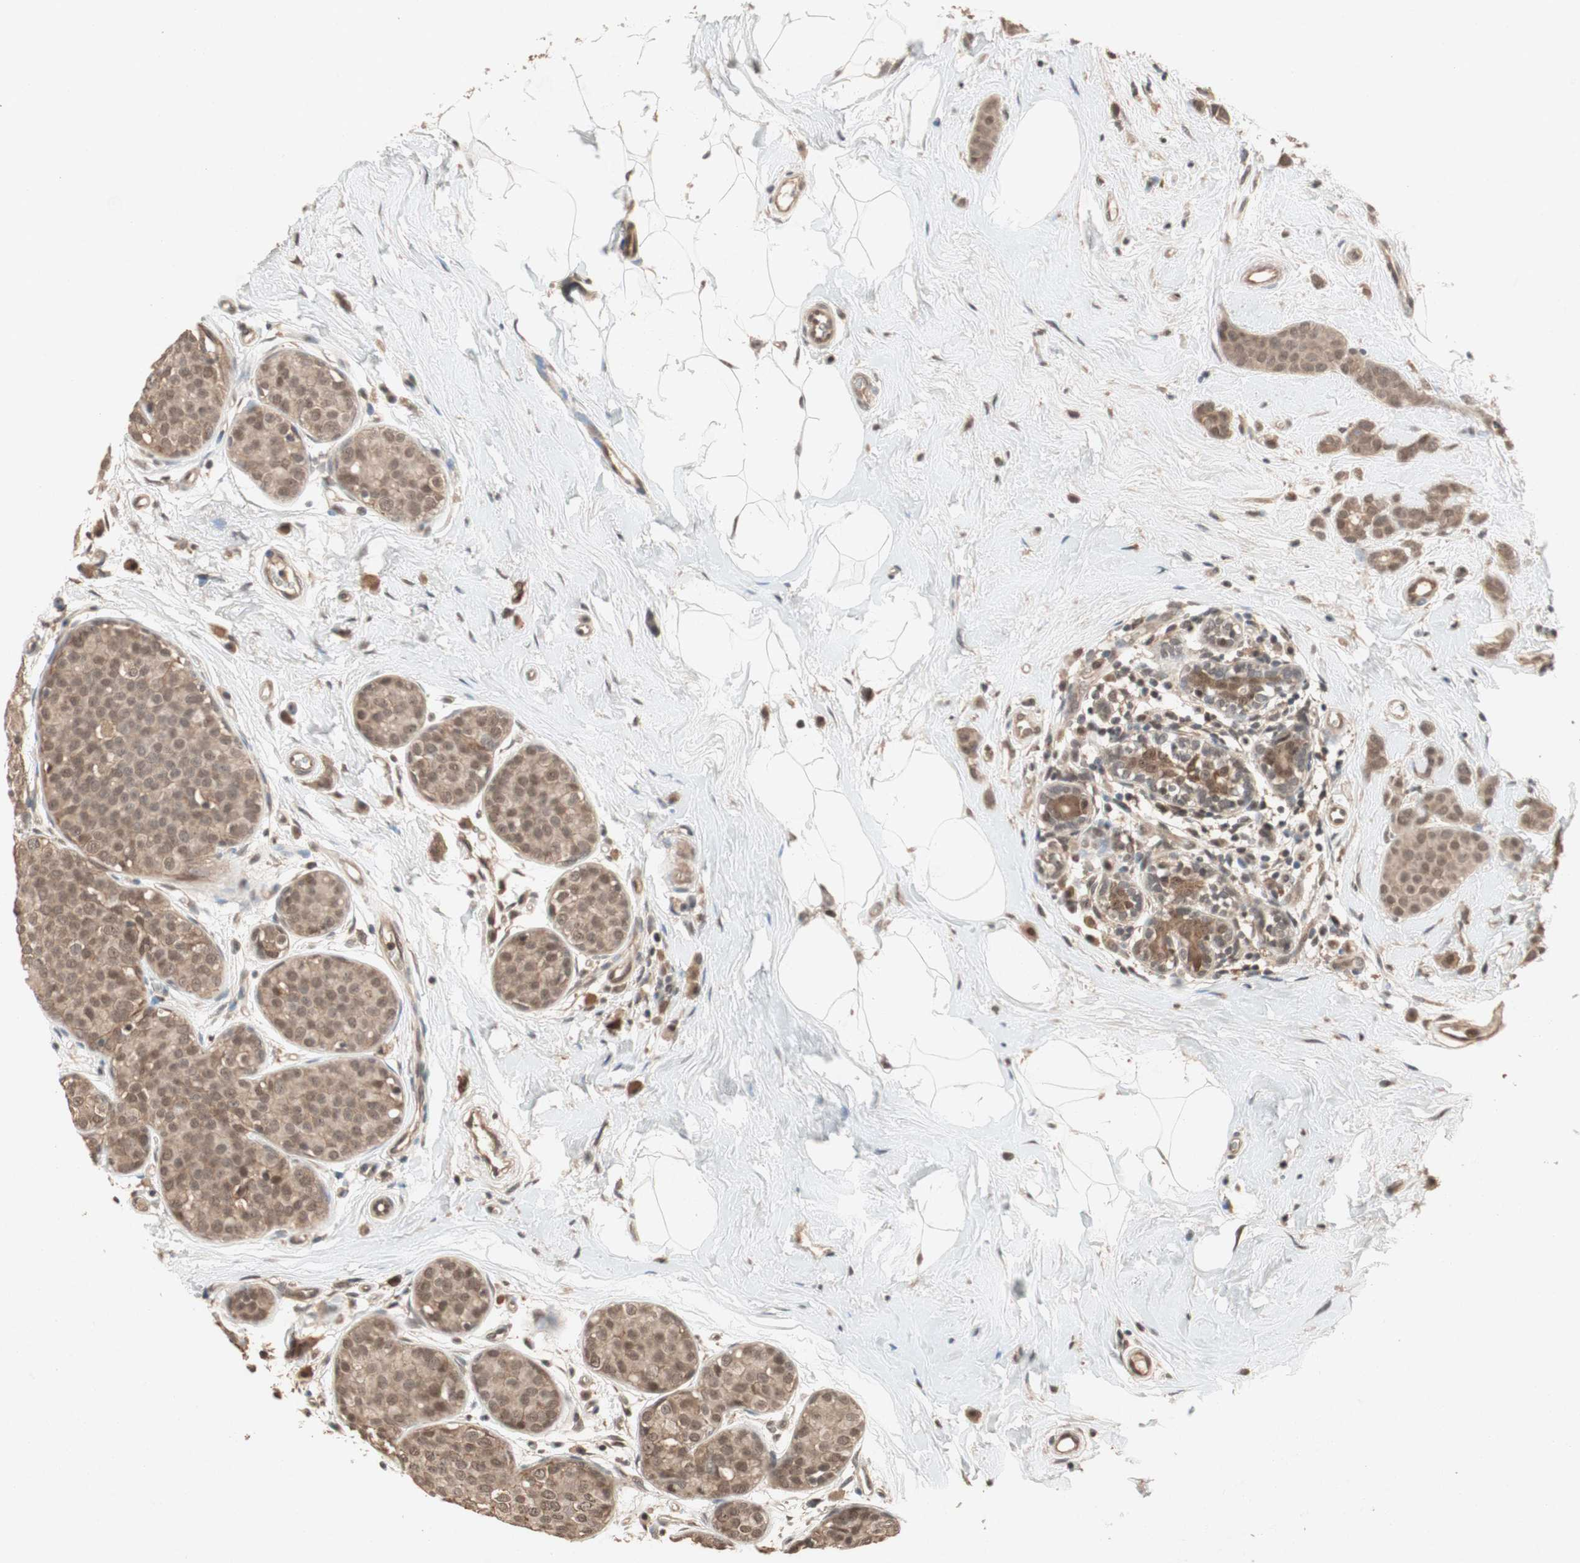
{"staining": {"intensity": "moderate", "quantity": ">75%", "location": "cytoplasmic/membranous,nuclear"}, "tissue": "breast cancer", "cell_type": "Tumor cells", "image_type": "cancer", "snomed": [{"axis": "morphology", "description": "Lobular carcinoma, in situ"}, {"axis": "morphology", "description": "Lobular carcinoma"}, {"axis": "topography", "description": "Breast"}], "caption": "Protein expression analysis of breast lobular carcinoma in situ reveals moderate cytoplasmic/membranous and nuclear positivity in about >75% of tumor cells. Using DAB (3,3'-diaminobenzidine) (brown) and hematoxylin (blue) stains, captured at high magnification using brightfield microscopy.", "gene": "GART", "patient": {"sex": "female", "age": 41}}